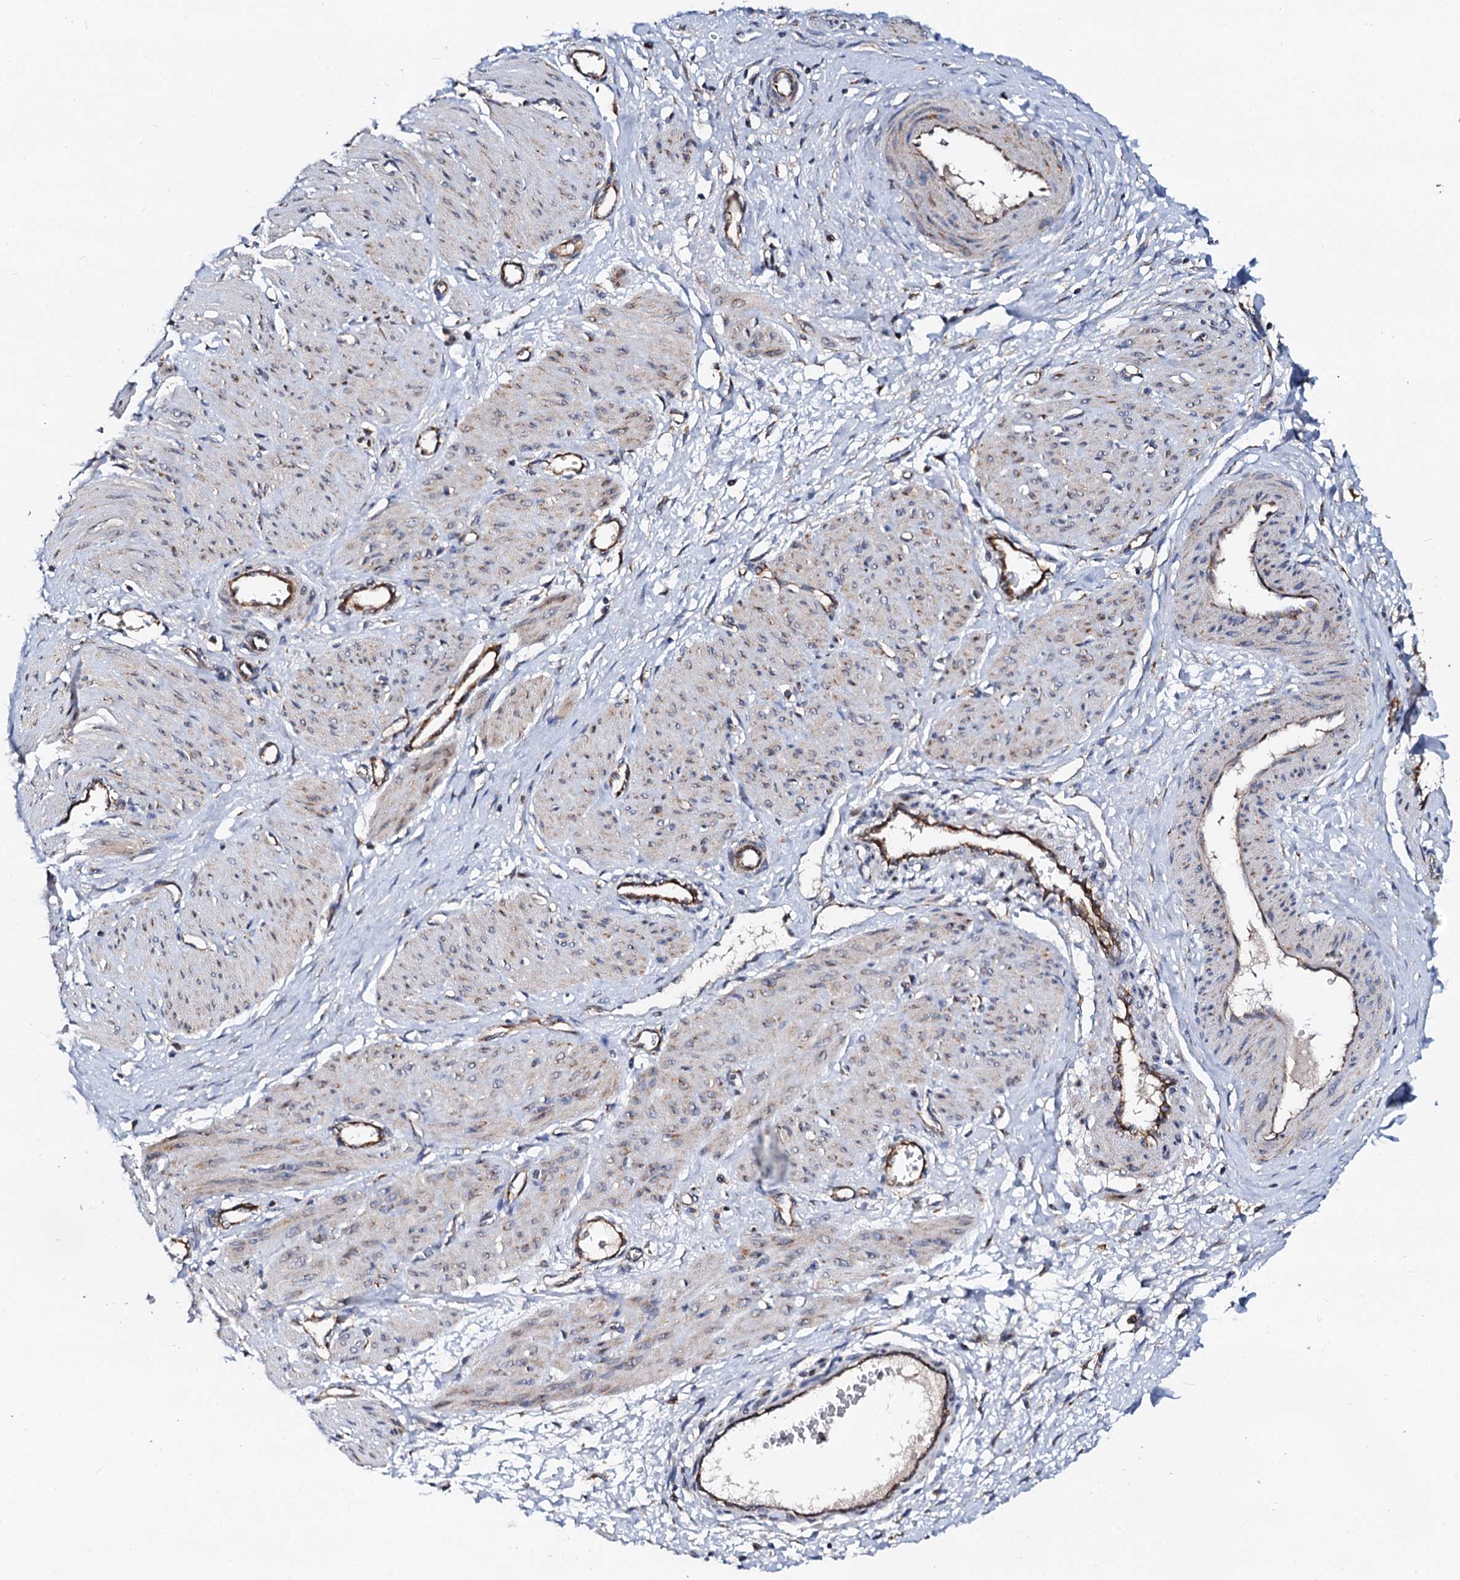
{"staining": {"intensity": "weak", "quantity": "<25%", "location": "cytoplasmic/membranous"}, "tissue": "smooth muscle", "cell_type": "Smooth muscle cells", "image_type": "normal", "snomed": [{"axis": "morphology", "description": "Normal tissue, NOS"}, {"axis": "topography", "description": "Endometrium"}], "caption": "High power microscopy micrograph of an immunohistochemistry (IHC) image of normal smooth muscle, revealing no significant staining in smooth muscle cells. Nuclei are stained in blue.", "gene": "UBE3C", "patient": {"sex": "female", "age": 33}}